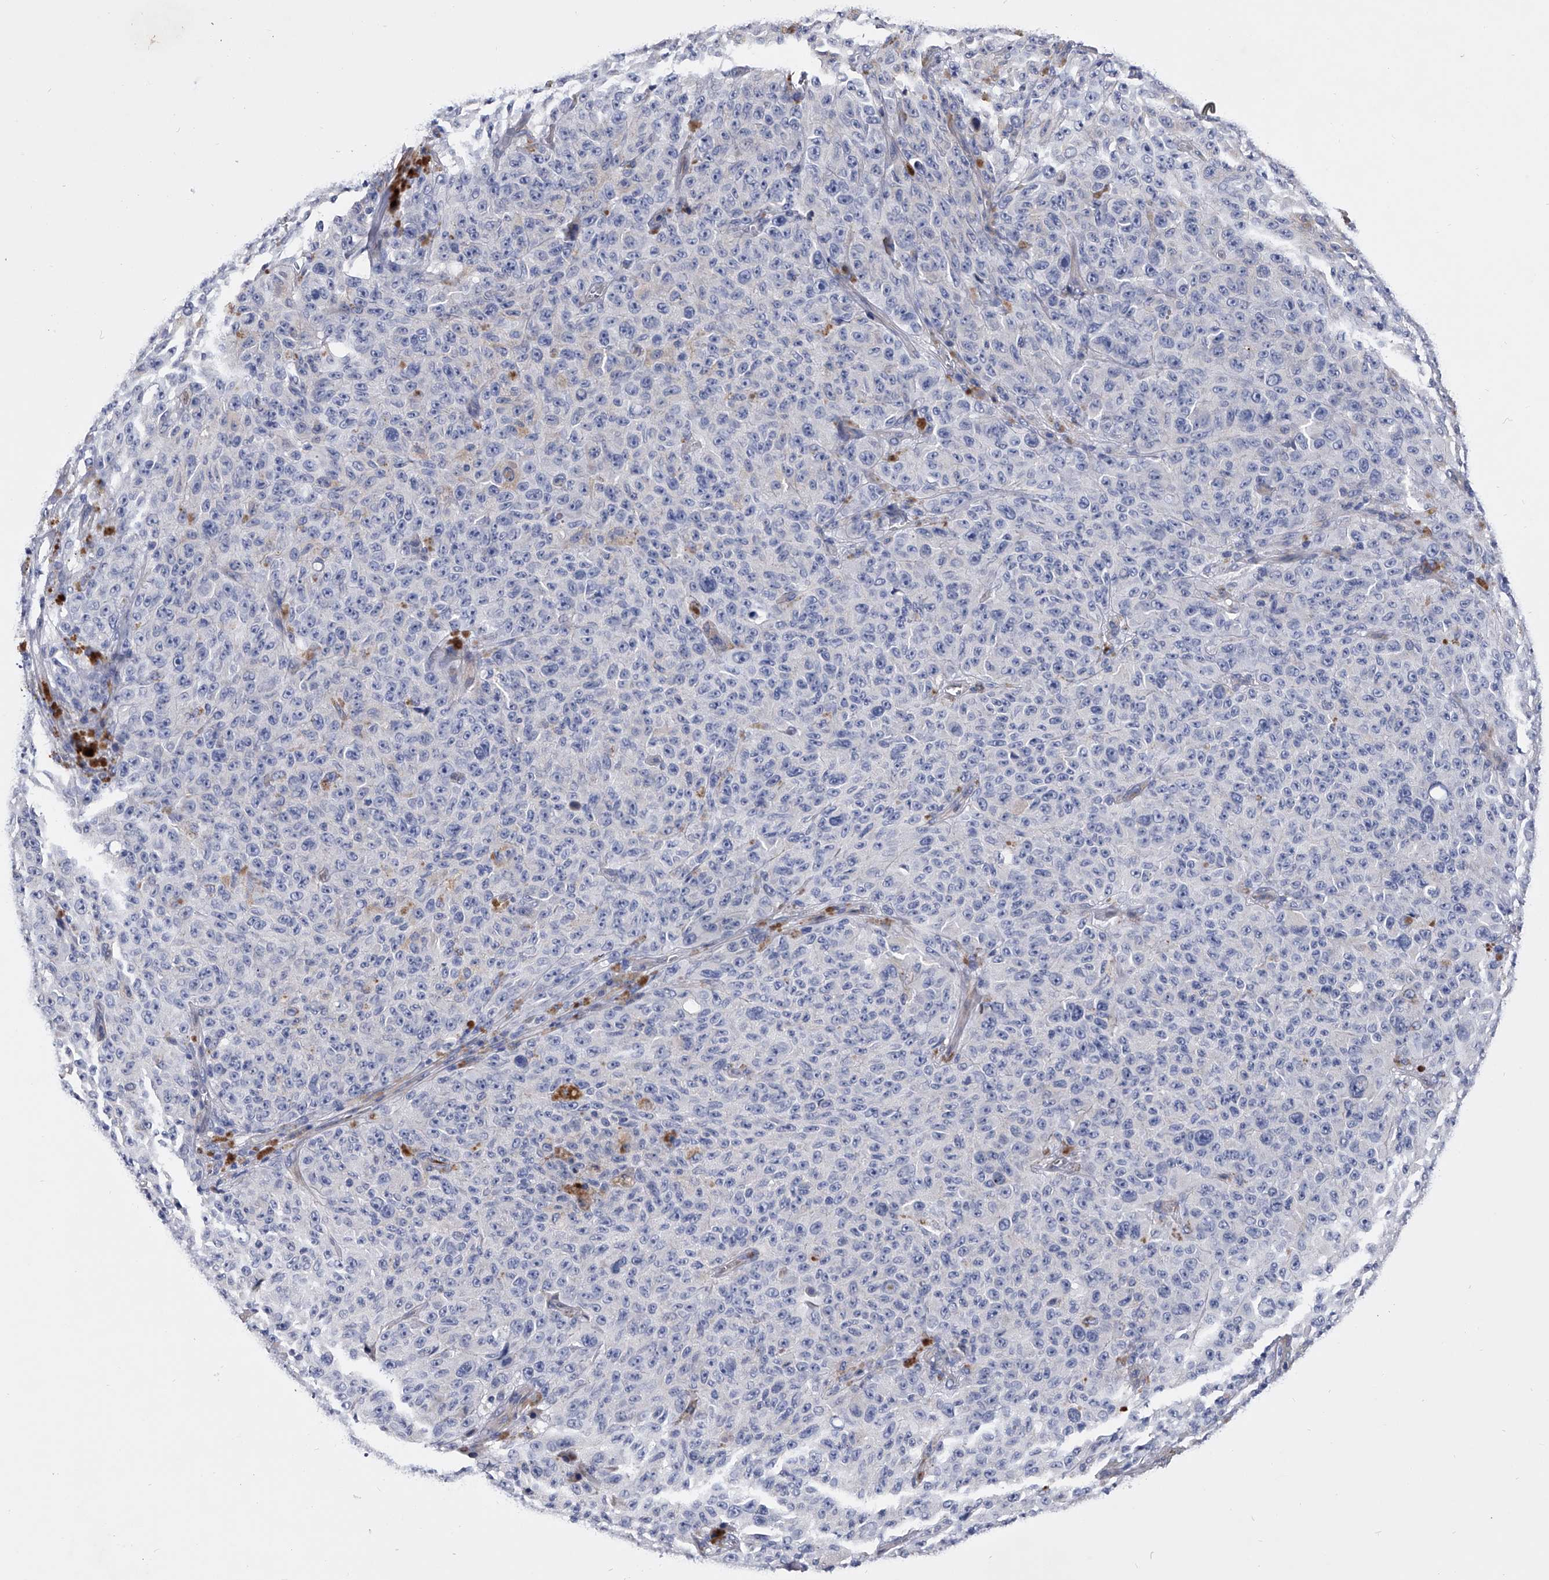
{"staining": {"intensity": "negative", "quantity": "none", "location": "none"}, "tissue": "melanoma", "cell_type": "Tumor cells", "image_type": "cancer", "snomed": [{"axis": "morphology", "description": "Malignant melanoma, NOS"}, {"axis": "topography", "description": "Skin"}], "caption": "Tumor cells show no significant protein expression in melanoma.", "gene": "EFCAB7", "patient": {"sex": "female", "age": 82}}